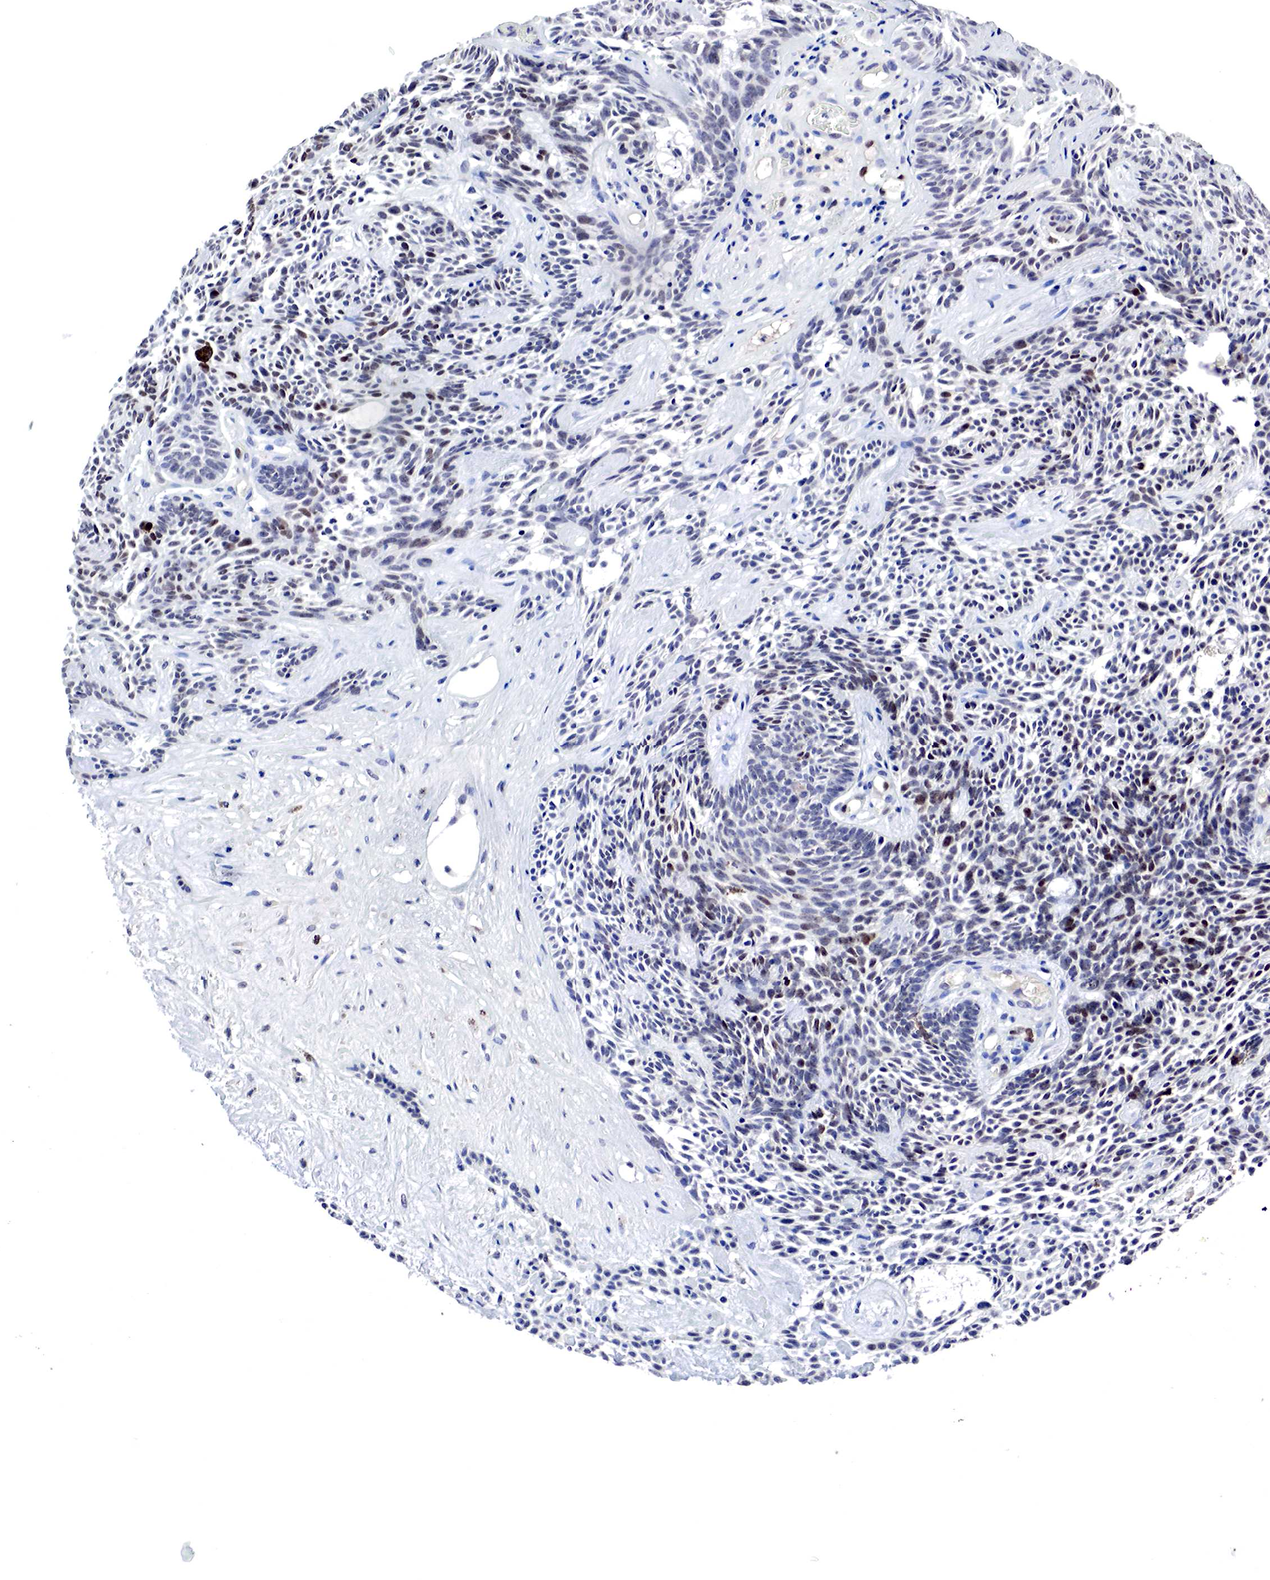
{"staining": {"intensity": "negative", "quantity": "none", "location": "none"}, "tissue": "skin cancer", "cell_type": "Tumor cells", "image_type": "cancer", "snomed": [{"axis": "morphology", "description": "Basal cell carcinoma"}, {"axis": "topography", "description": "Skin"}], "caption": "Skin cancer (basal cell carcinoma) stained for a protein using immunohistochemistry (IHC) shows no expression tumor cells.", "gene": "DACH2", "patient": {"sex": "male", "age": 58}}